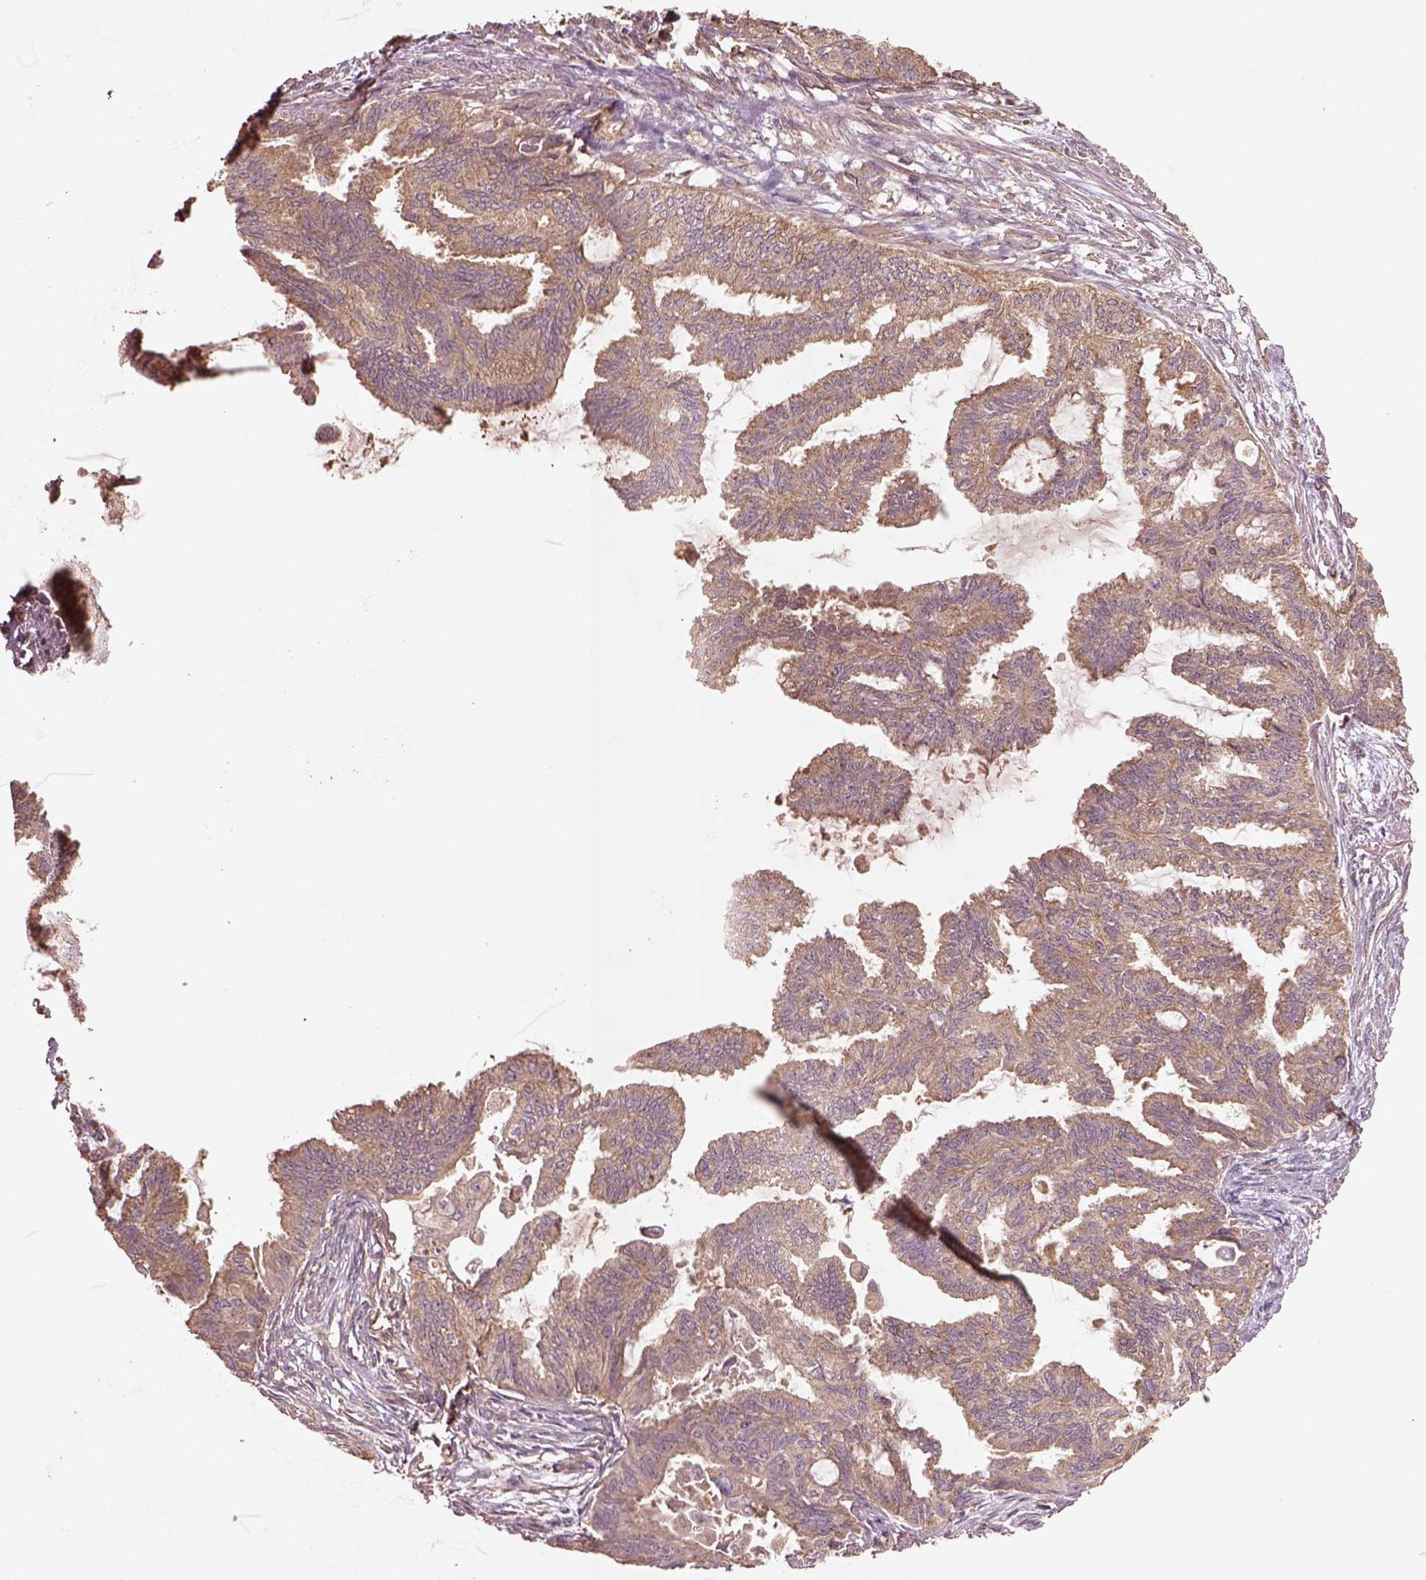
{"staining": {"intensity": "weak", "quantity": ">75%", "location": "cytoplasmic/membranous"}, "tissue": "endometrial cancer", "cell_type": "Tumor cells", "image_type": "cancer", "snomed": [{"axis": "morphology", "description": "Adenocarcinoma, NOS"}, {"axis": "topography", "description": "Endometrium"}], "caption": "An image showing weak cytoplasmic/membranous staining in about >75% of tumor cells in endometrial cancer, as visualized by brown immunohistochemical staining.", "gene": "TRADD", "patient": {"sex": "female", "age": 86}}